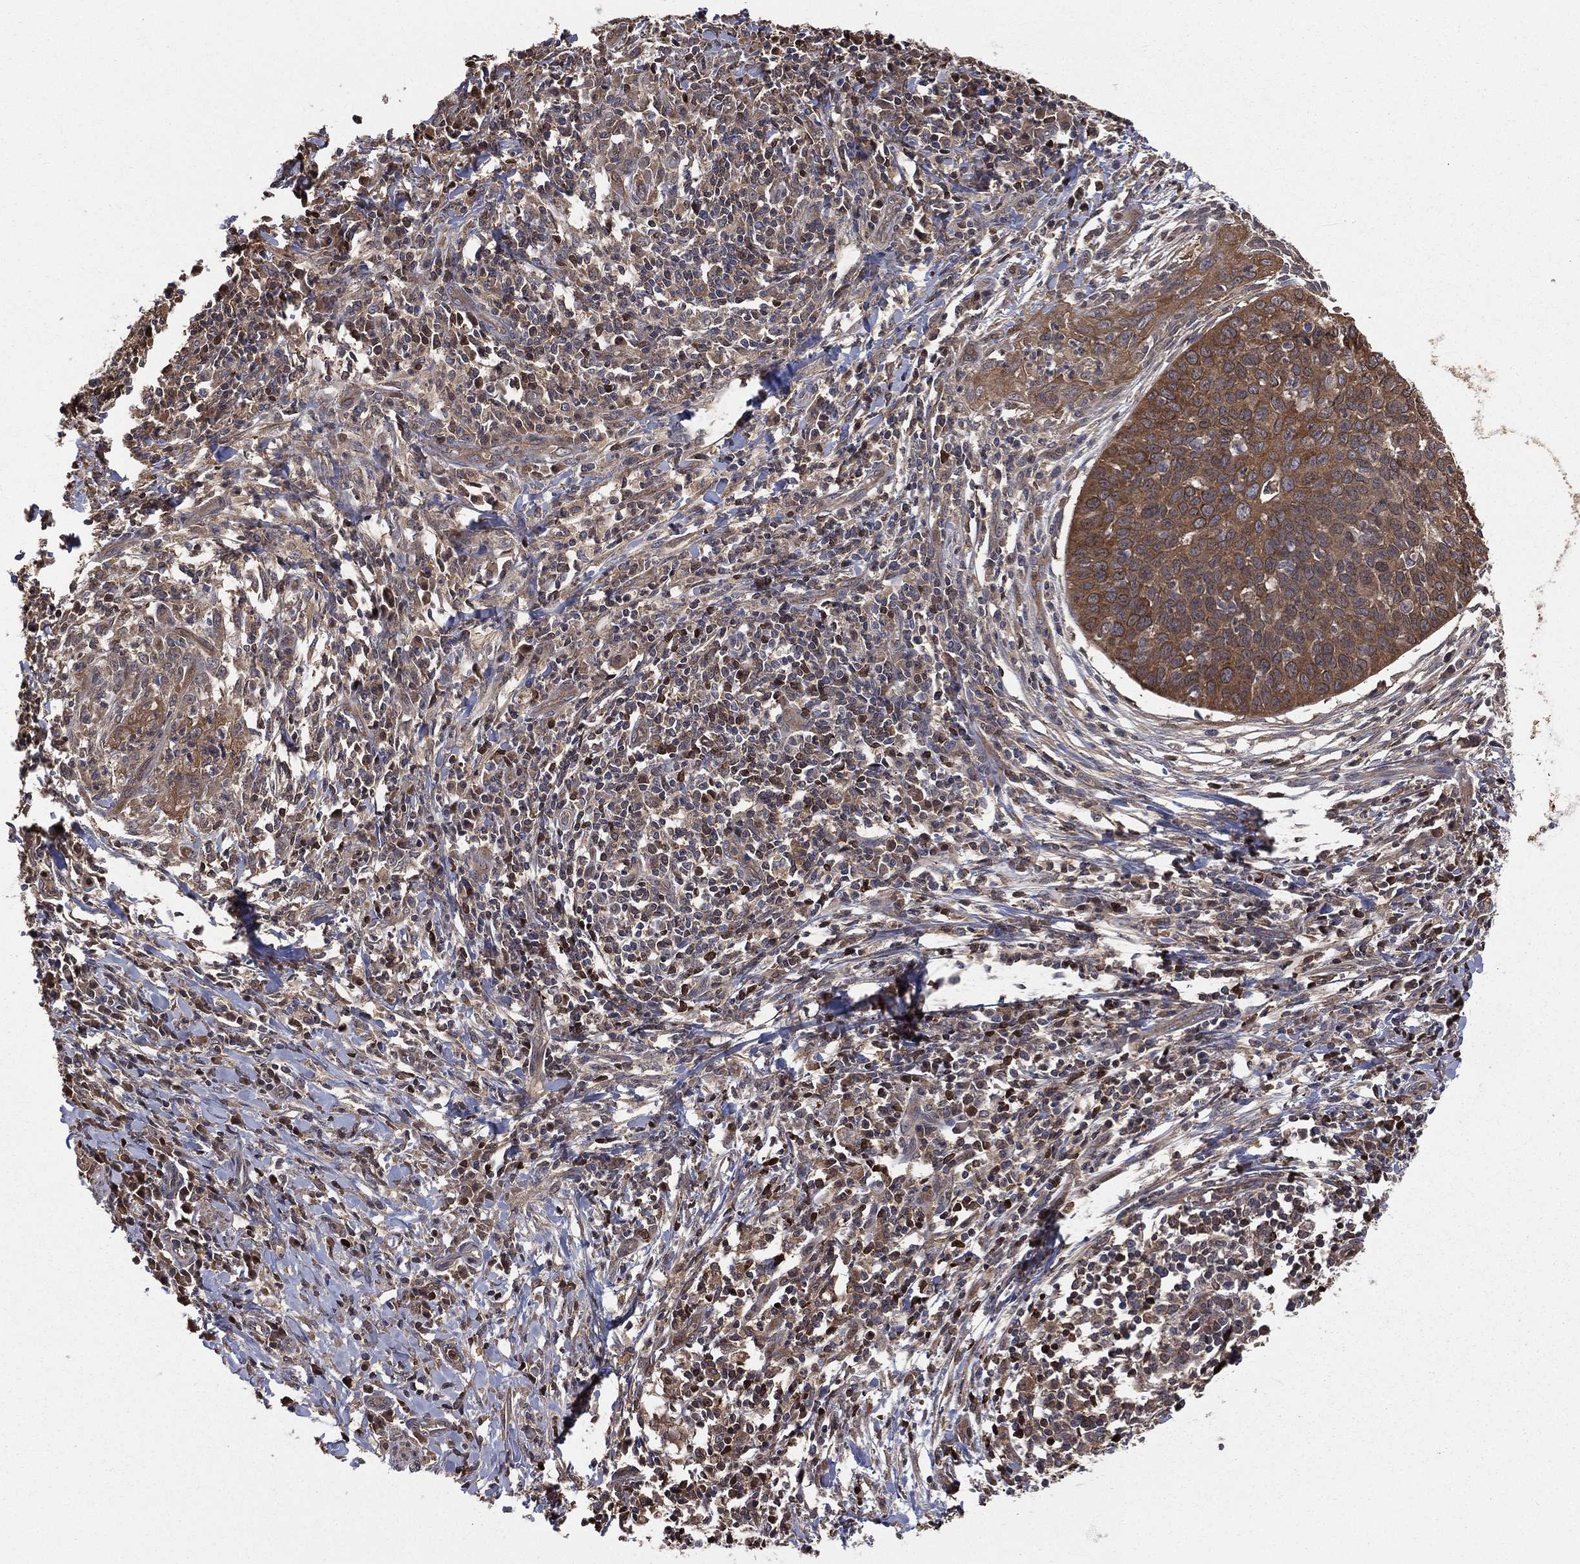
{"staining": {"intensity": "moderate", "quantity": ">75%", "location": "cytoplasmic/membranous"}, "tissue": "cervical cancer", "cell_type": "Tumor cells", "image_type": "cancer", "snomed": [{"axis": "morphology", "description": "Squamous cell carcinoma, NOS"}, {"axis": "topography", "description": "Cervix"}], "caption": "This micrograph reveals immunohistochemistry (IHC) staining of cervical squamous cell carcinoma, with medium moderate cytoplasmic/membranous staining in approximately >75% of tumor cells.", "gene": "TBC1D2", "patient": {"sex": "female", "age": 26}}